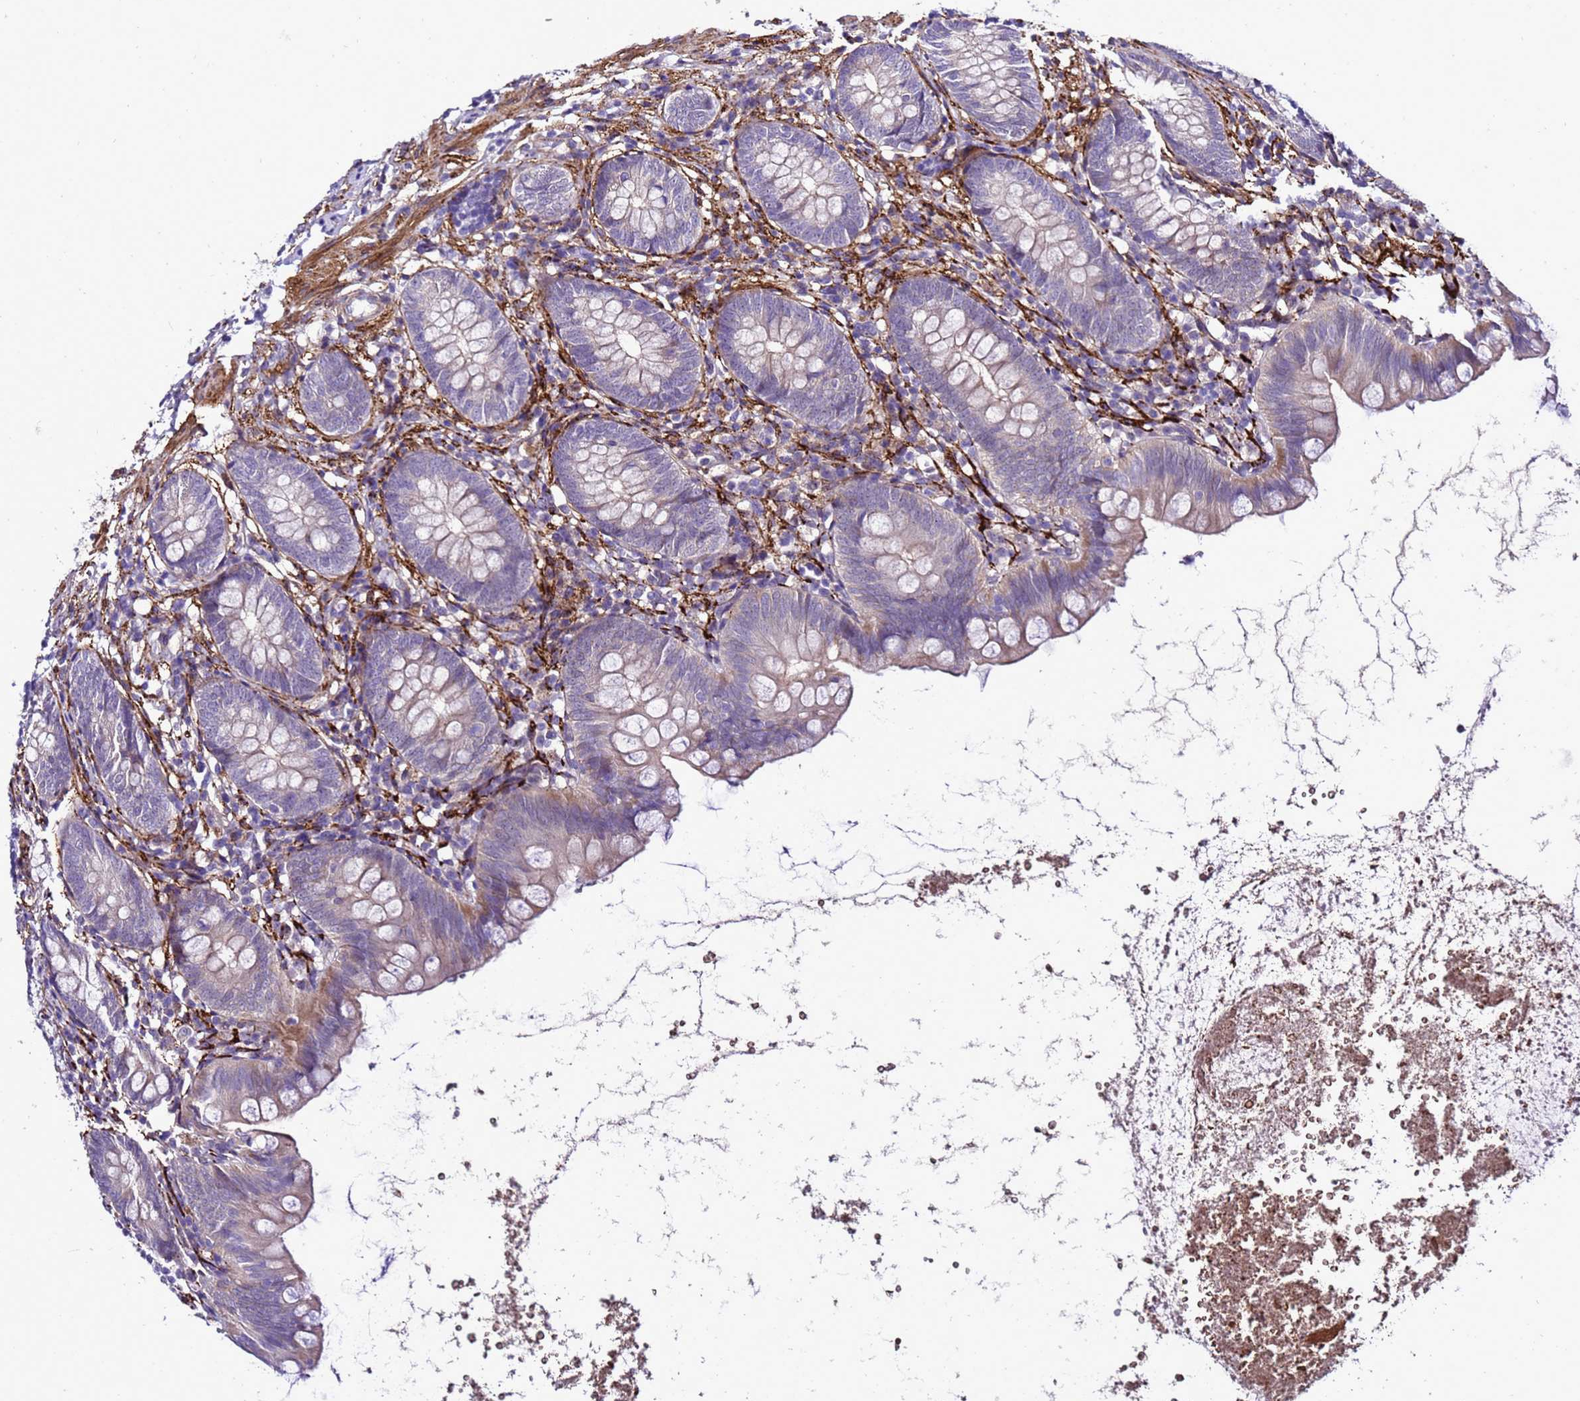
{"staining": {"intensity": "negative", "quantity": "none", "location": "none"}, "tissue": "appendix", "cell_type": "Glandular cells", "image_type": "normal", "snomed": [{"axis": "morphology", "description": "Normal tissue, NOS"}, {"axis": "topography", "description": "Appendix"}], "caption": "This is an immunohistochemistry histopathology image of normal human appendix. There is no positivity in glandular cells.", "gene": "GZF1", "patient": {"sex": "female", "age": 62}}